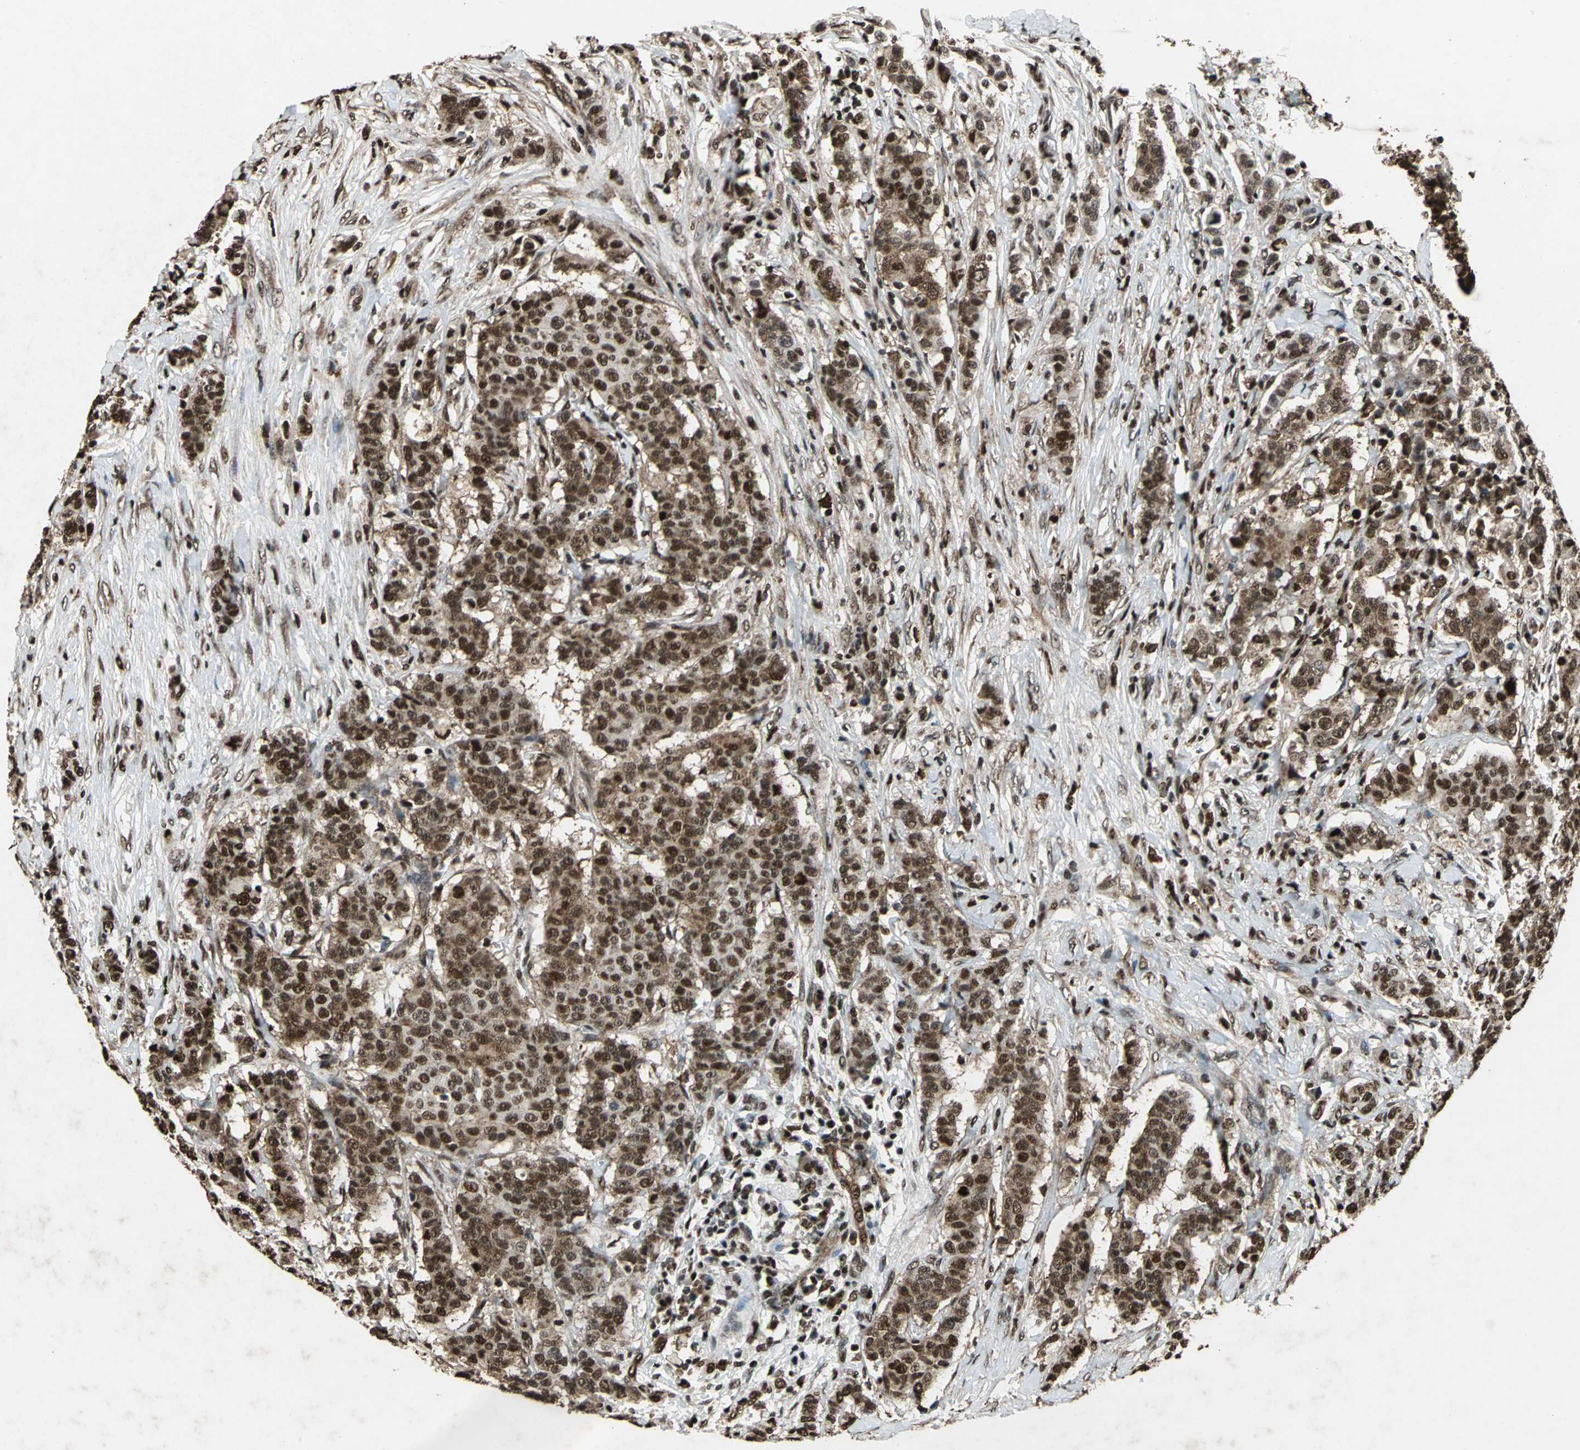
{"staining": {"intensity": "strong", "quantity": ">75%", "location": "cytoplasmic/membranous,nuclear"}, "tissue": "breast cancer", "cell_type": "Tumor cells", "image_type": "cancer", "snomed": [{"axis": "morphology", "description": "Duct carcinoma"}, {"axis": "topography", "description": "Breast"}], "caption": "There is high levels of strong cytoplasmic/membranous and nuclear positivity in tumor cells of breast cancer (infiltrating ductal carcinoma), as demonstrated by immunohistochemical staining (brown color).", "gene": "ANP32A", "patient": {"sex": "female", "age": 40}}